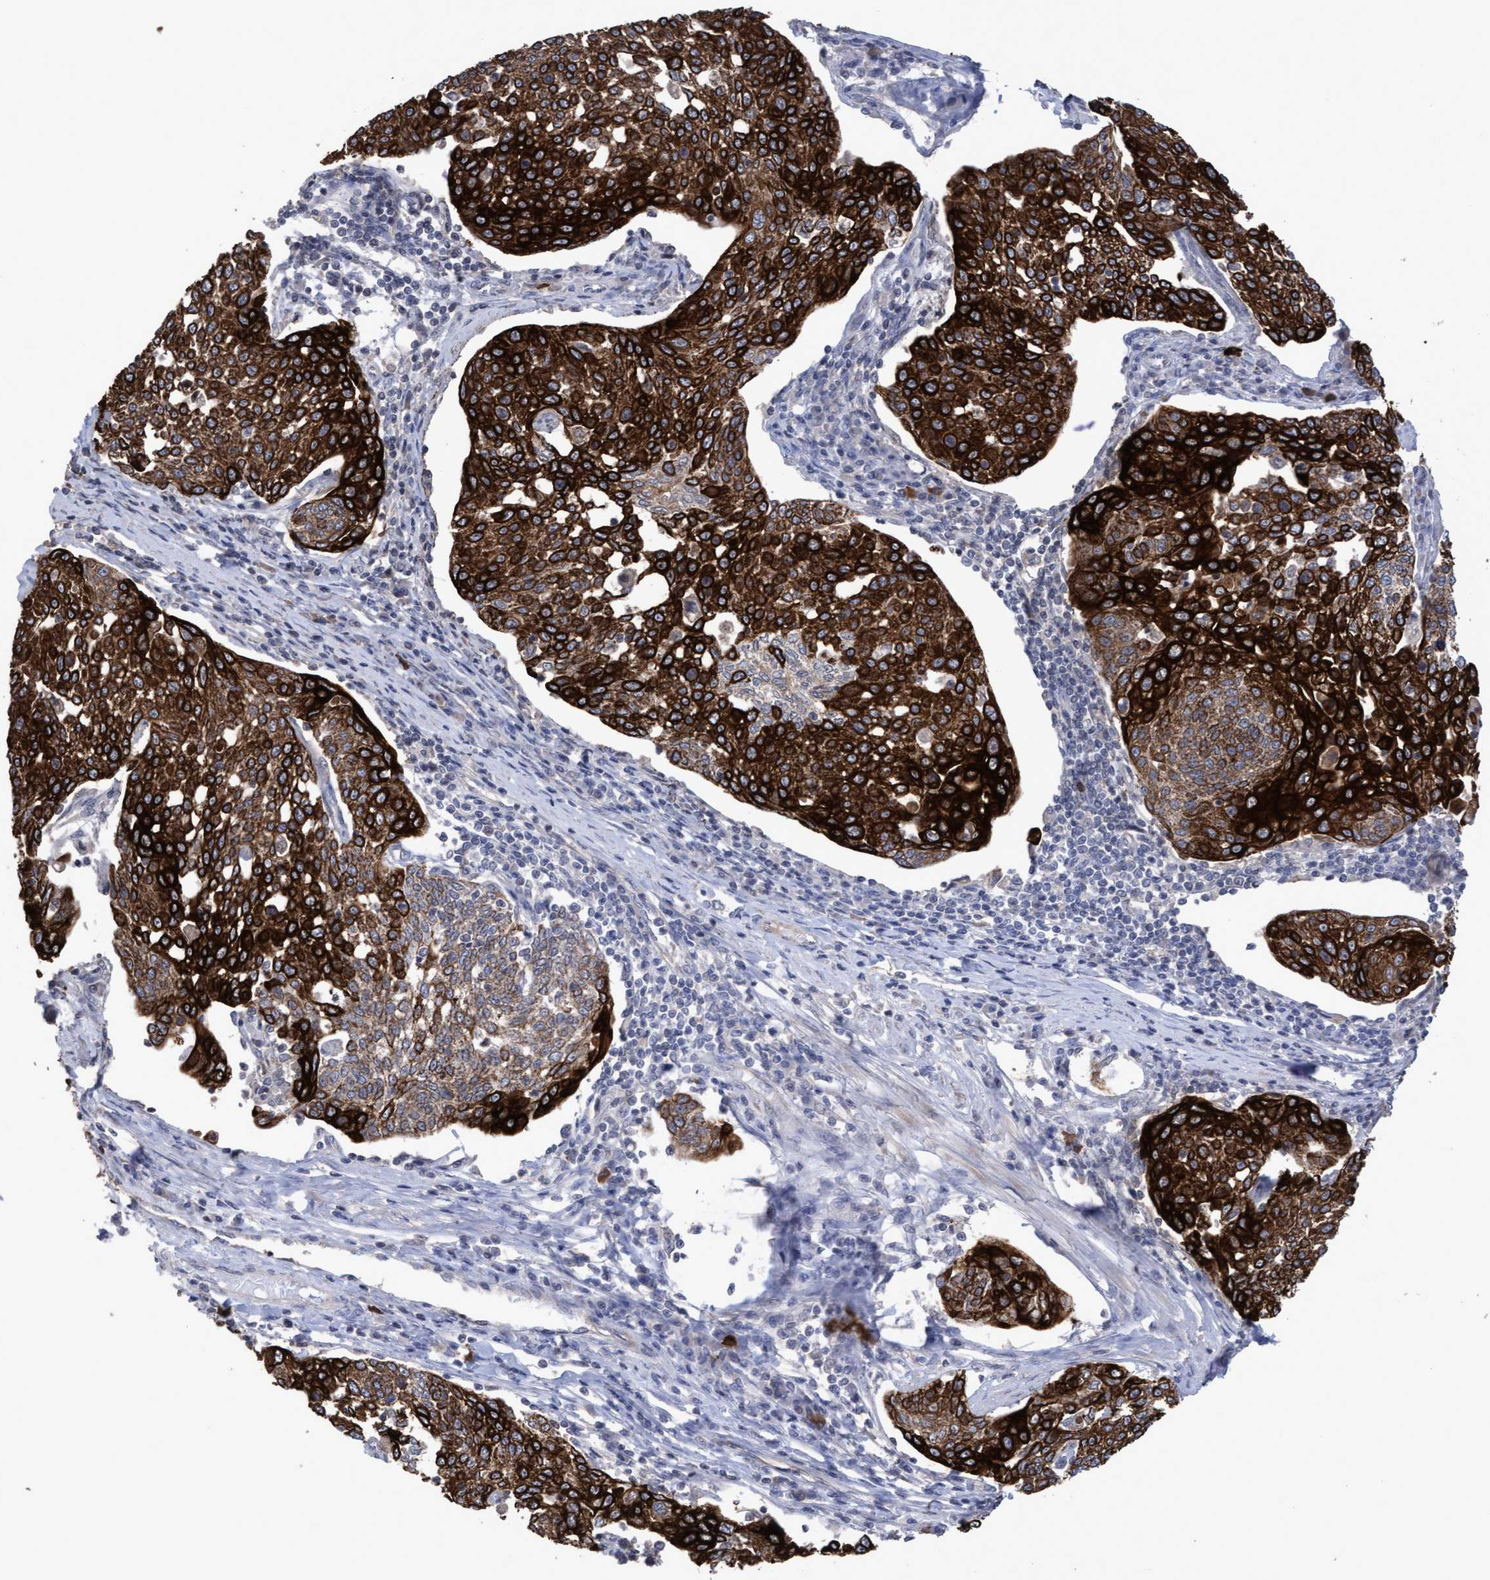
{"staining": {"intensity": "strong", "quantity": ">75%", "location": "cytoplasmic/membranous"}, "tissue": "cervical cancer", "cell_type": "Tumor cells", "image_type": "cancer", "snomed": [{"axis": "morphology", "description": "Squamous cell carcinoma, NOS"}, {"axis": "topography", "description": "Cervix"}], "caption": "Immunohistochemistry histopathology image of neoplastic tissue: human cervical squamous cell carcinoma stained using IHC reveals high levels of strong protein expression localized specifically in the cytoplasmic/membranous of tumor cells, appearing as a cytoplasmic/membranous brown color.", "gene": "KRT24", "patient": {"sex": "female", "age": 34}}